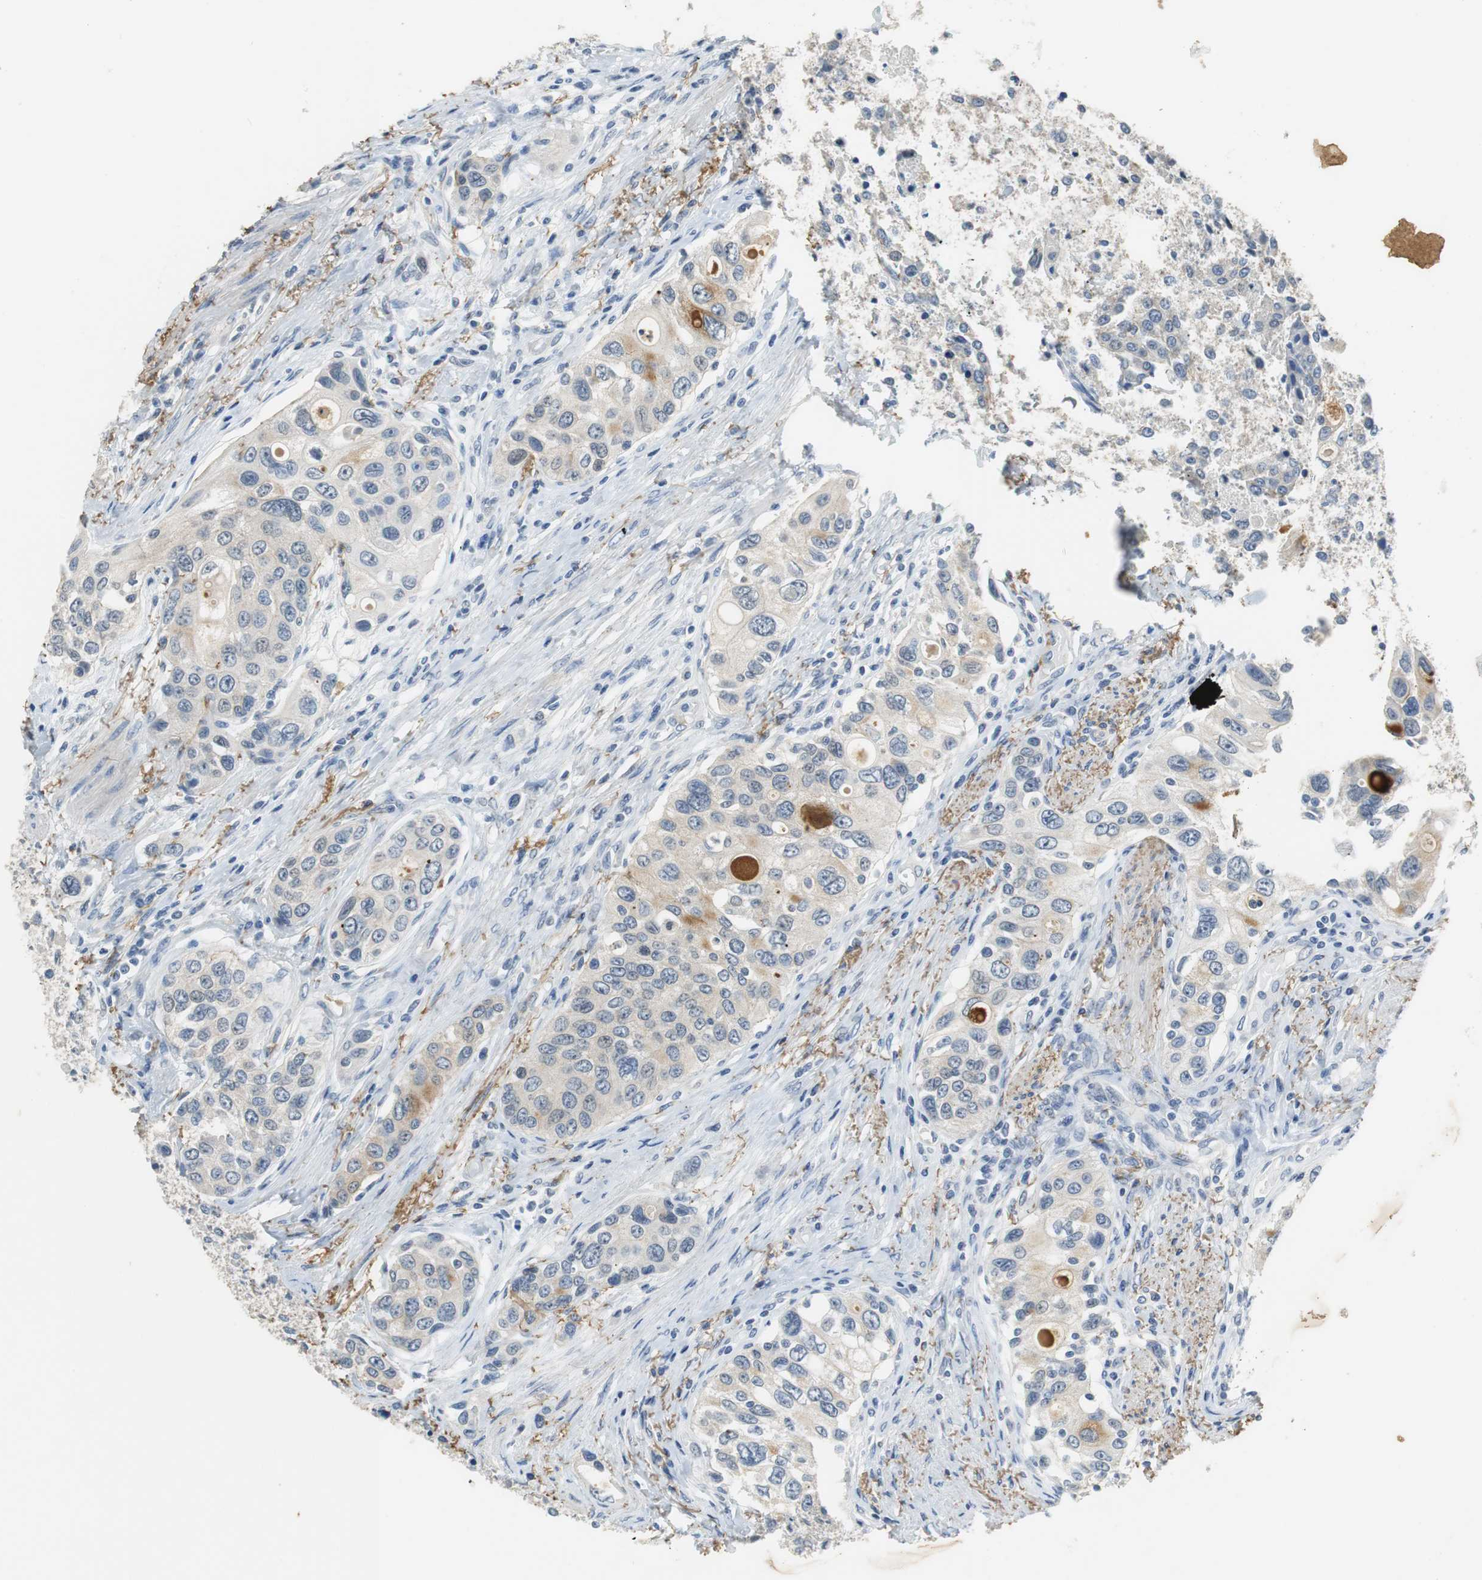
{"staining": {"intensity": "weak", "quantity": "25%-75%", "location": "cytoplasmic/membranous"}, "tissue": "urothelial cancer", "cell_type": "Tumor cells", "image_type": "cancer", "snomed": [{"axis": "morphology", "description": "Urothelial carcinoma, High grade"}, {"axis": "topography", "description": "Urinary bladder"}], "caption": "Immunohistochemistry (IHC) (DAB (3,3'-diaminobenzidine)) staining of urothelial cancer reveals weak cytoplasmic/membranous protein expression in approximately 25%-75% of tumor cells.", "gene": "MUC7", "patient": {"sex": "female", "age": 56}}